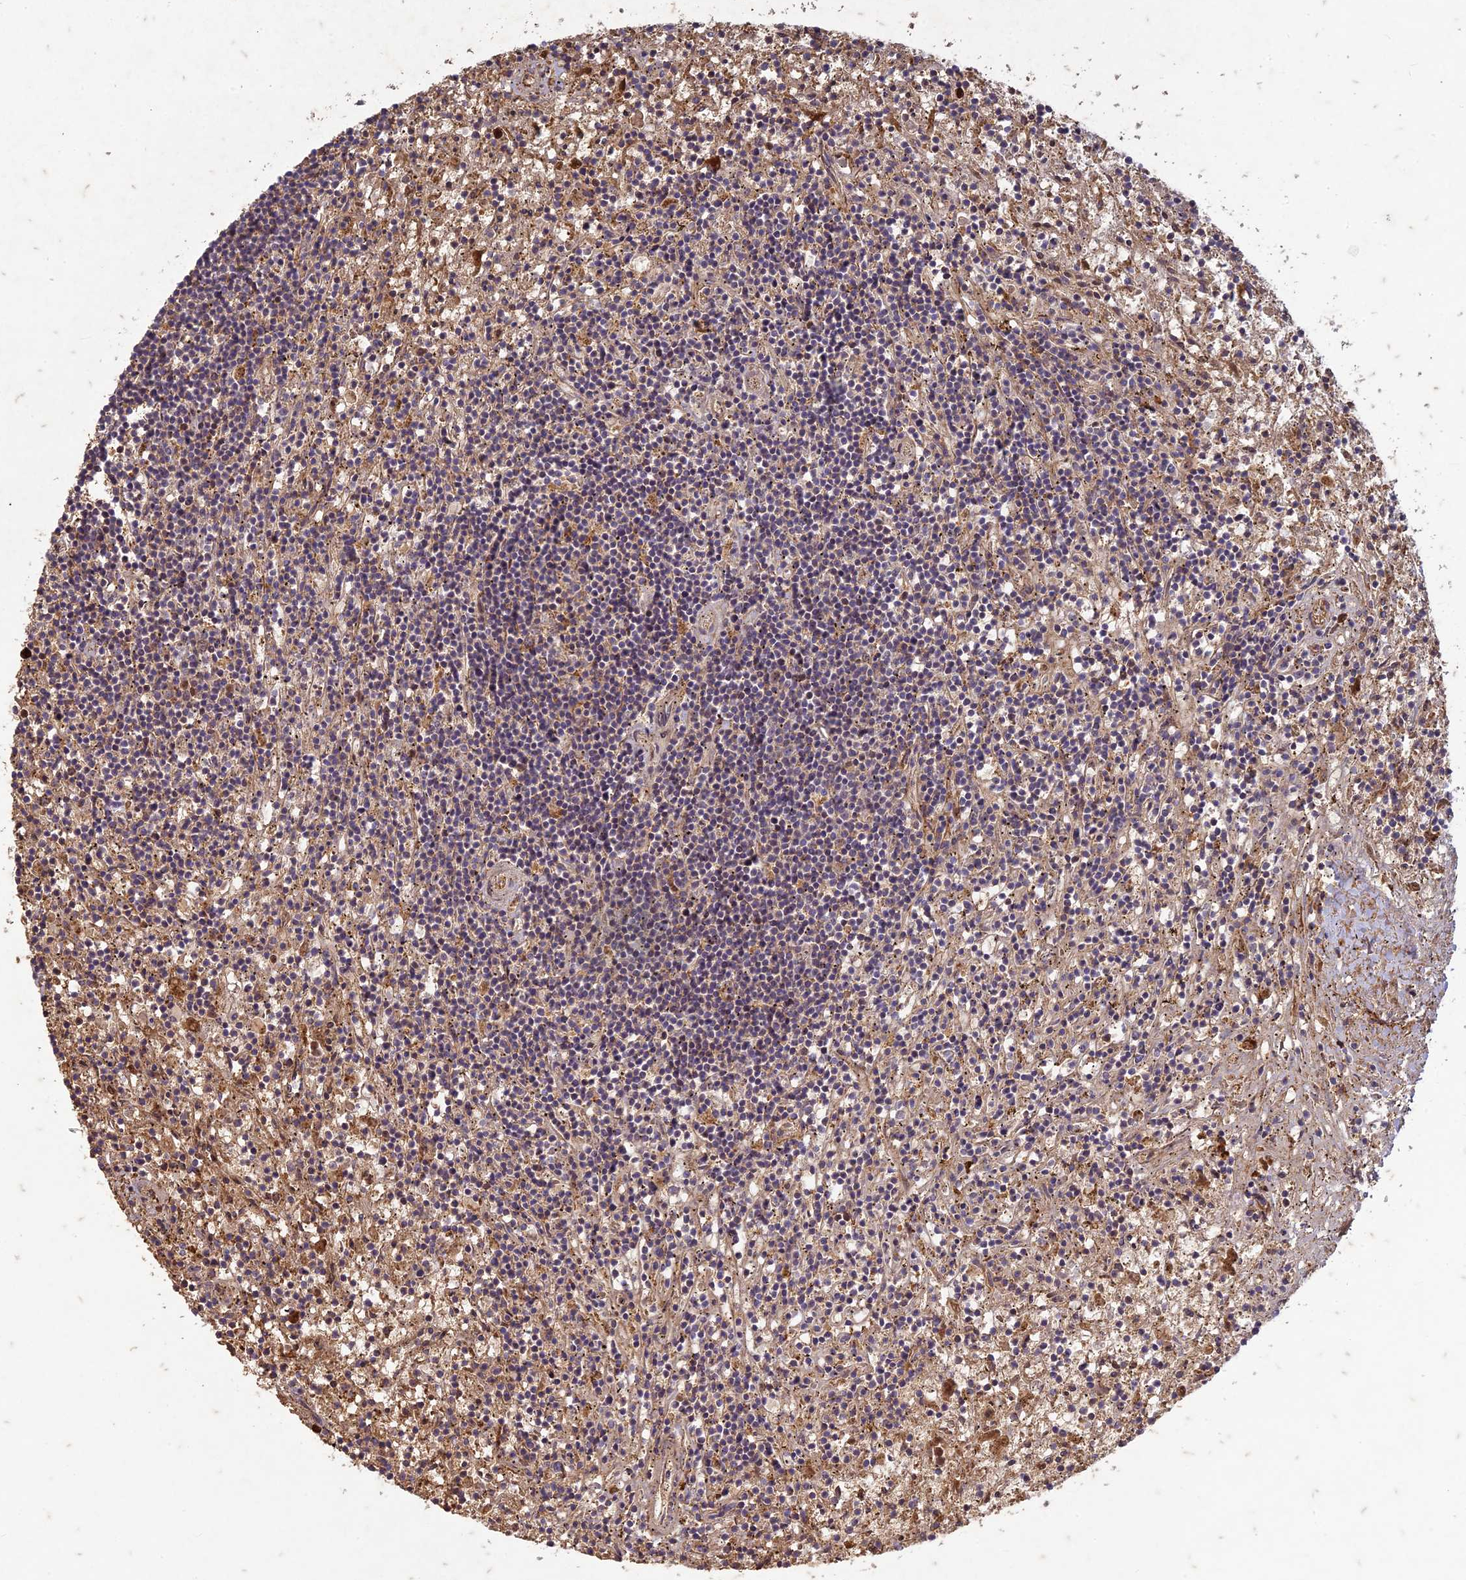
{"staining": {"intensity": "negative", "quantity": "none", "location": "none"}, "tissue": "lymphoma", "cell_type": "Tumor cells", "image_type": "cancer", "snomed": [{"axis": "morphology", "description": "Malignant lymphoma, non-Hodgkin's type, Low grade"}, {"axis": "topography", "description": "Spleen"}], "caption": "Protein analysis of lymphoma exhibits no significant staining in tumor cells.", "gene": "TCF25", "patient": {"sex": "male", "age": 76}}